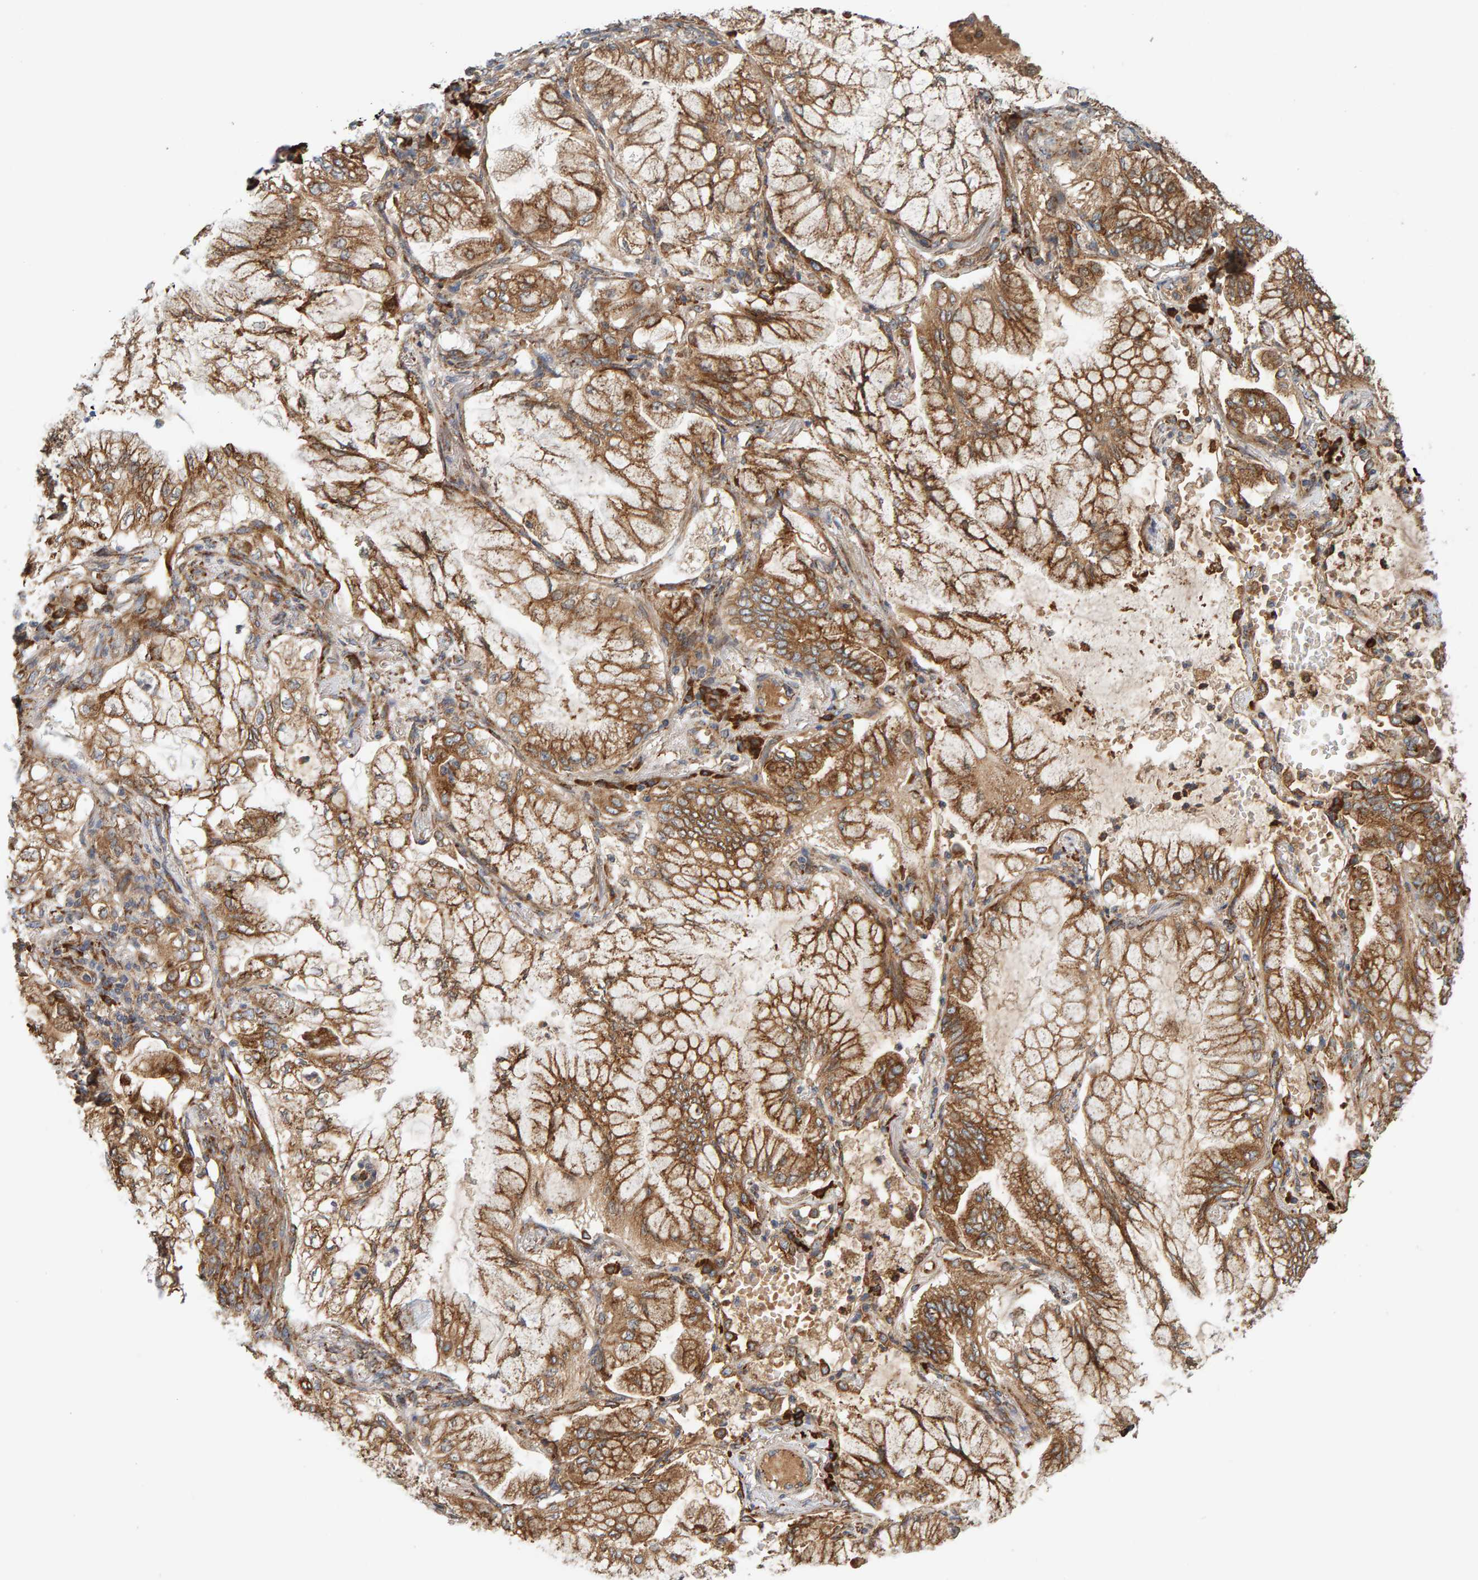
{"staining": {"intensity": "moderate", "quantity": ">75%", "location": "cytoplasmic/membranous"}, "tissue": "lung cancer", "cell_type": "Tumor cells", "image_type": "cancer", "snomed": [{"axis": "morphology", "description": "Adenocarcinoma, NOS"}, {"axis": "topography", "description": "Lung"}], "caption": "Immunohistochemistry (IHC) (DAB) staining of lung adenocarcinoma shows moderate cytoplasmic/membranous protein staining in approximately >75% of tumor cells.", "gene": "BAIAP2", "patient": {"sex": "female", "age": 70}}